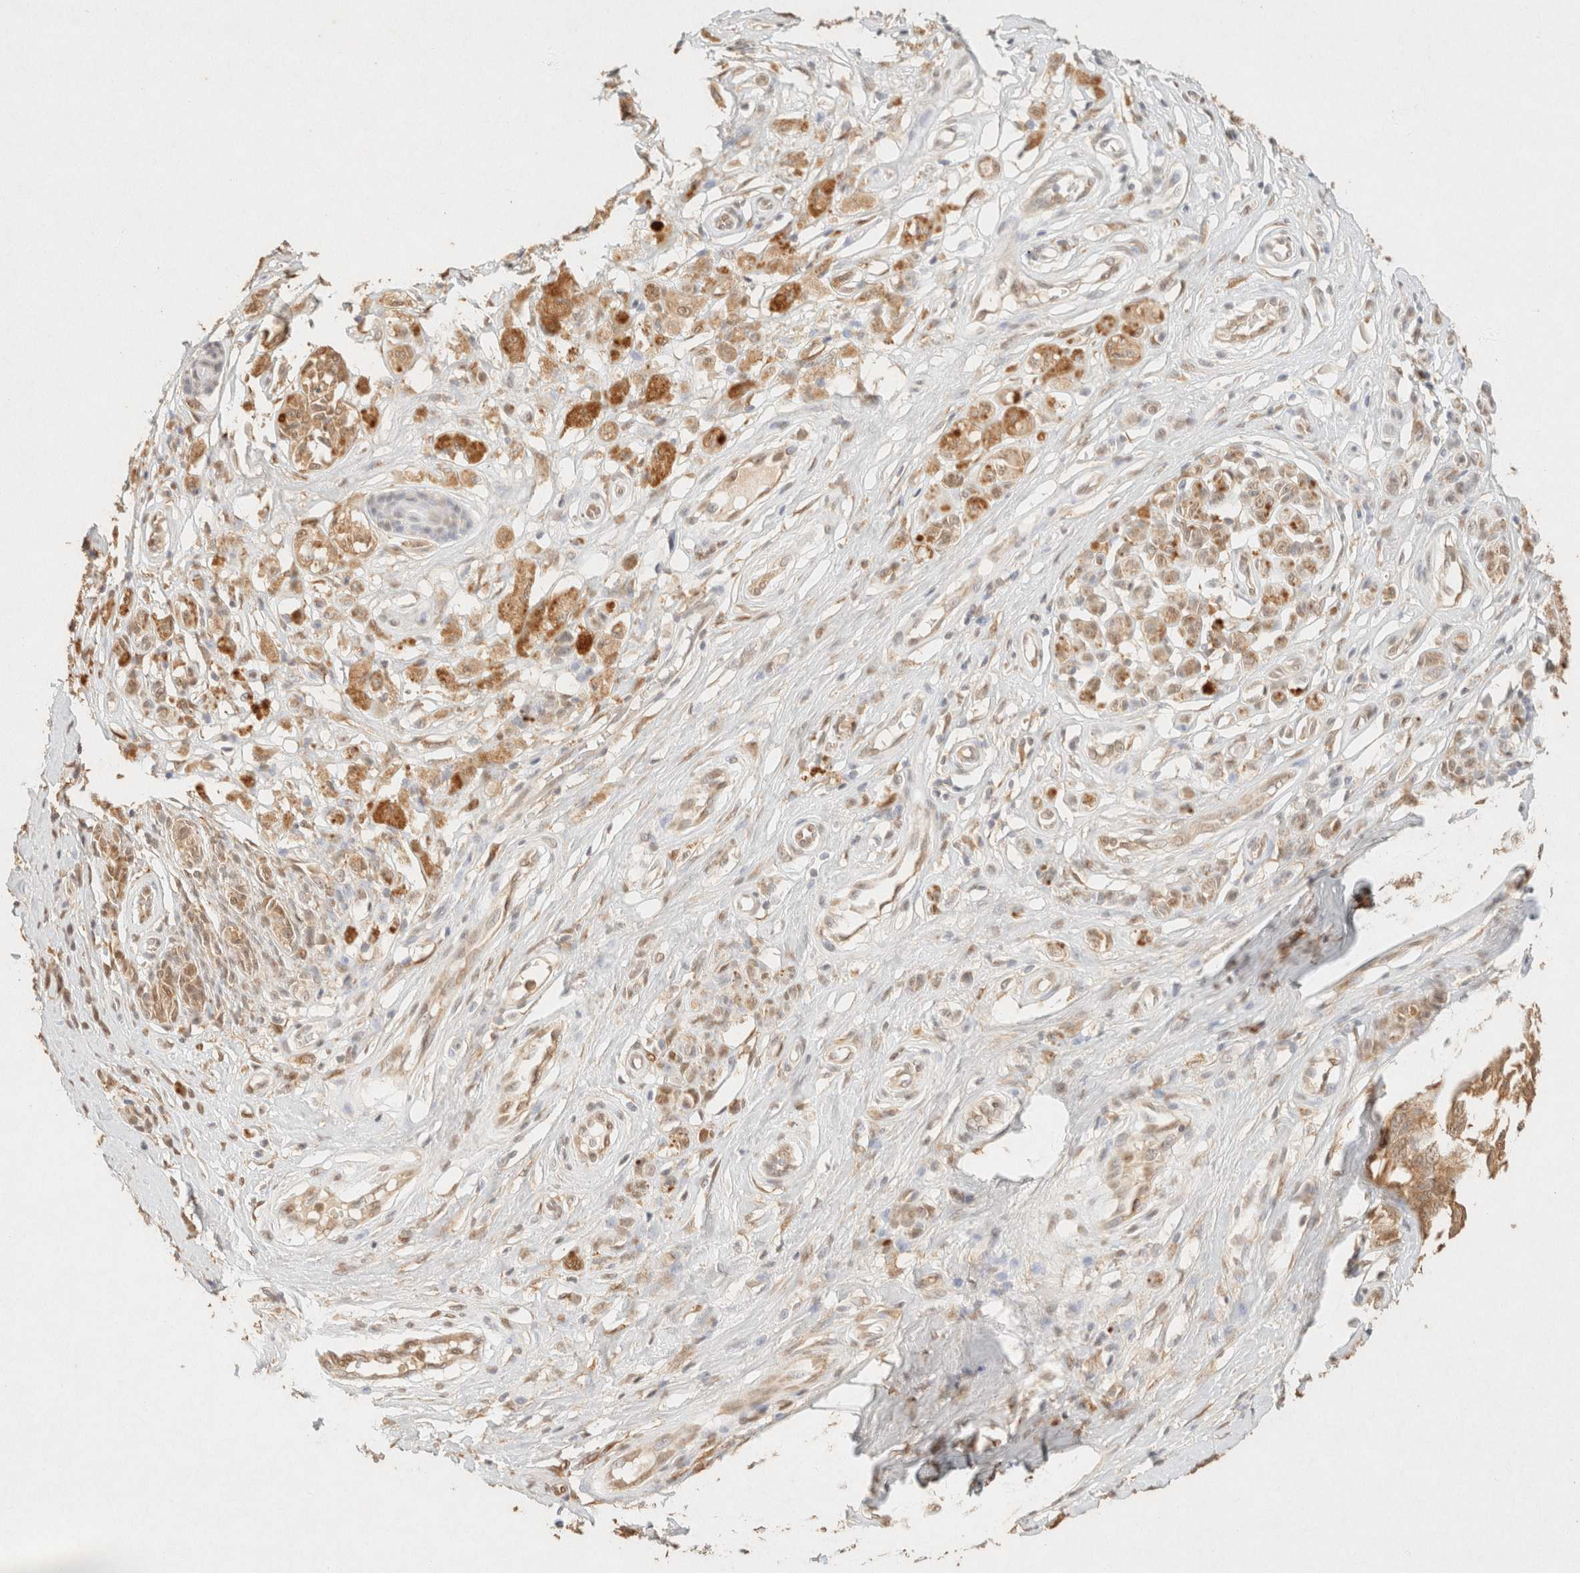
{"staining": {"intensity": "moderate", "quantity": ">75%", "location": "cytoplasmic/membranous"}, "tissue": "melanoma", "cell_type": "Tumor cells", "image_type": "cancer", "snomed": [{"axis": "morphology", "description": "Malignant melanoma, NOS"}, {"axis": "topography", "description": "Skin"}], "caption": "Brown immunohistochemical staining in malignant melanoma shows moderate cytoplasmic/membranous positivity in about >75% of tumor cells.", "gene": "S100A13", "patient": {"sex": "female", "age": 64}}